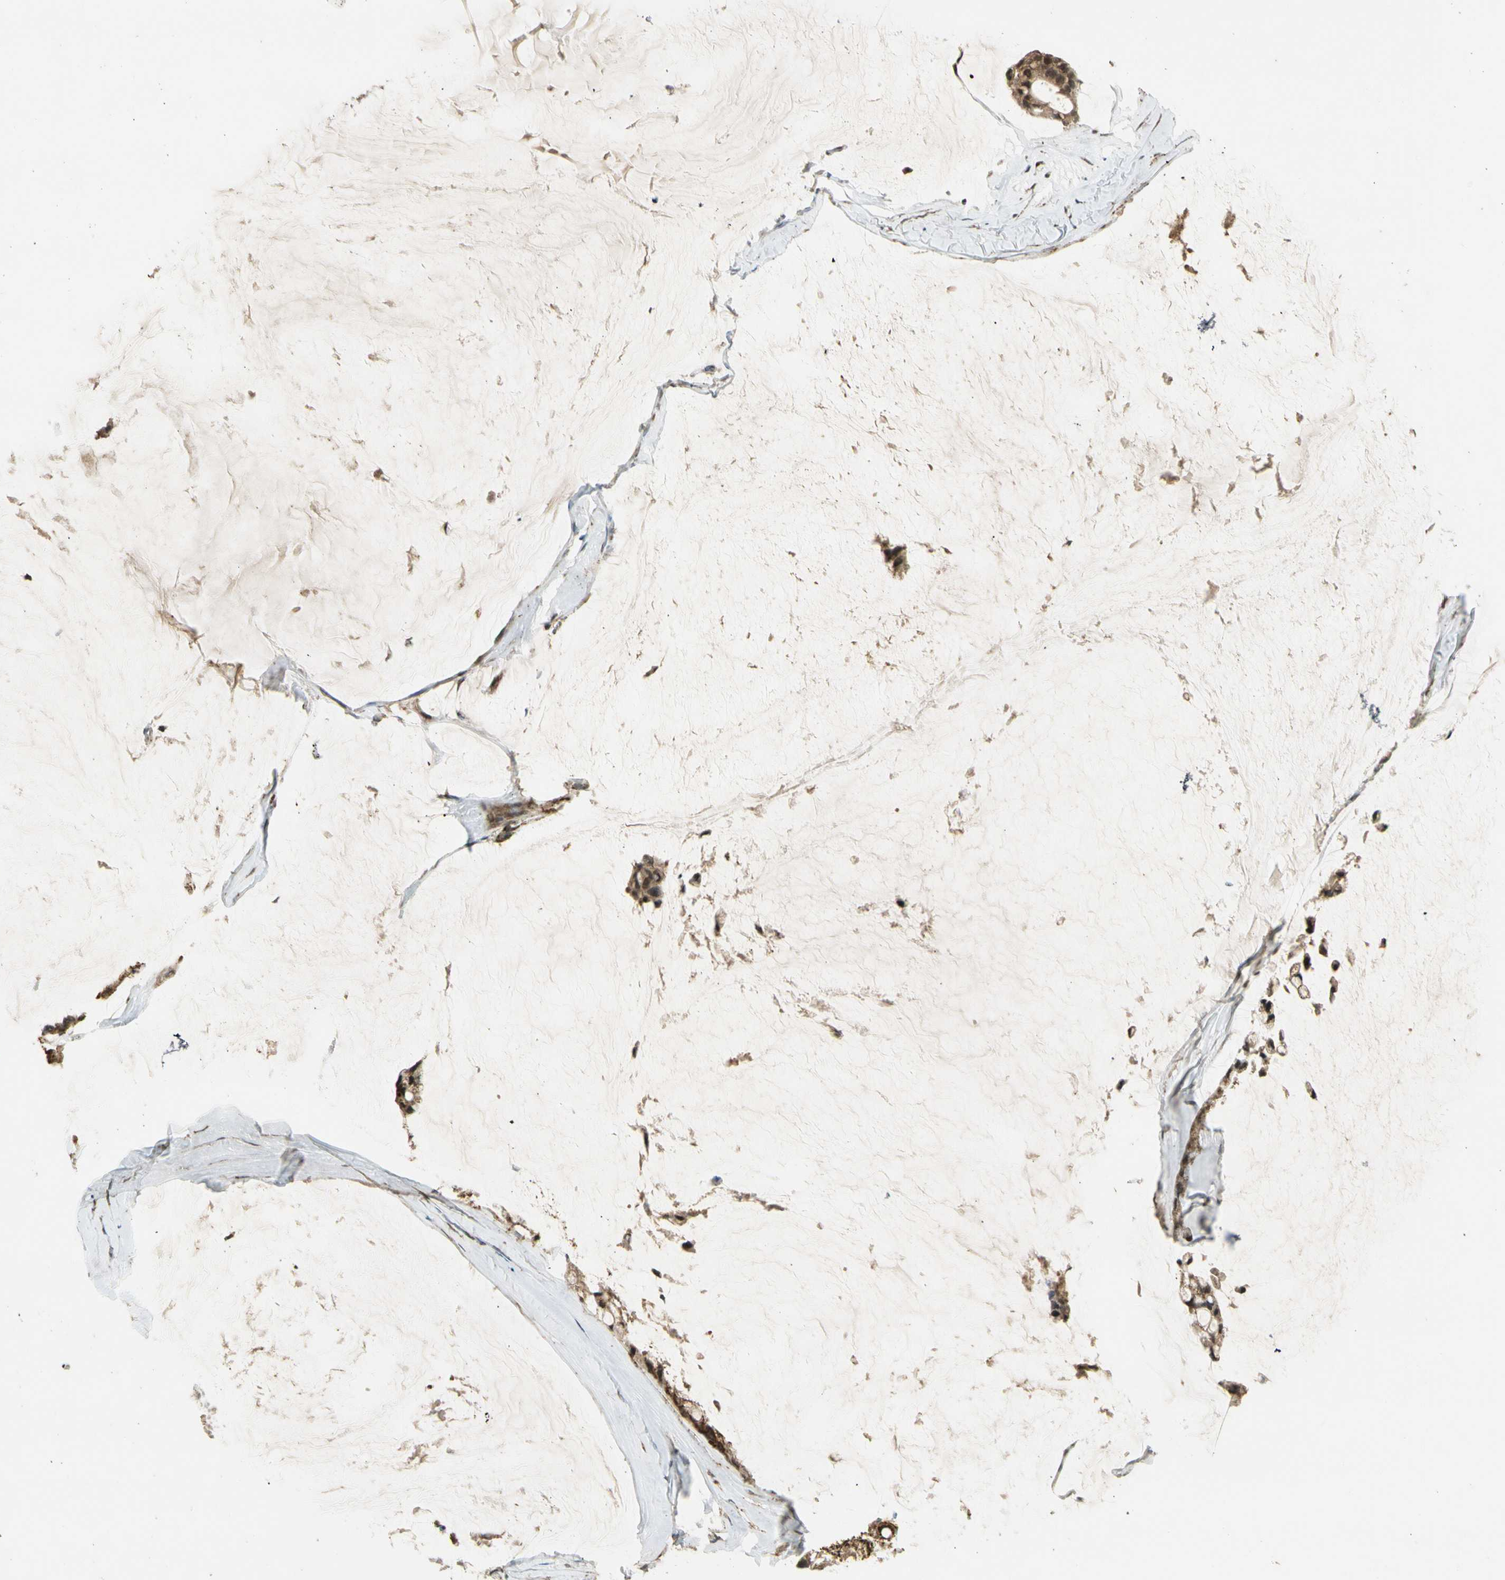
{"staining": {"intensity": "moderate", "quantity": ">75%", "location": "cytoplasmic/membranous,nuclear"}, "tissue": "ovarian cancer", "cell_type": "Tumor cells", "image_type": "cancer", "snomed": [{"axis": "morphology", "description": "Cystadenocarcinoma, mucinous, NOS"}, {"axis": "topography", "description": "Ovary"}], "caption": "Brown immunohistochemical staining in ovarian mucinous cystadenocarcinoma shows moderate cytoplasmic/membranous and nuclear staining in approximately >75% of tumor cells.", "gene": "ZNF135", "patient": {"sex": "female", "age": 39}}